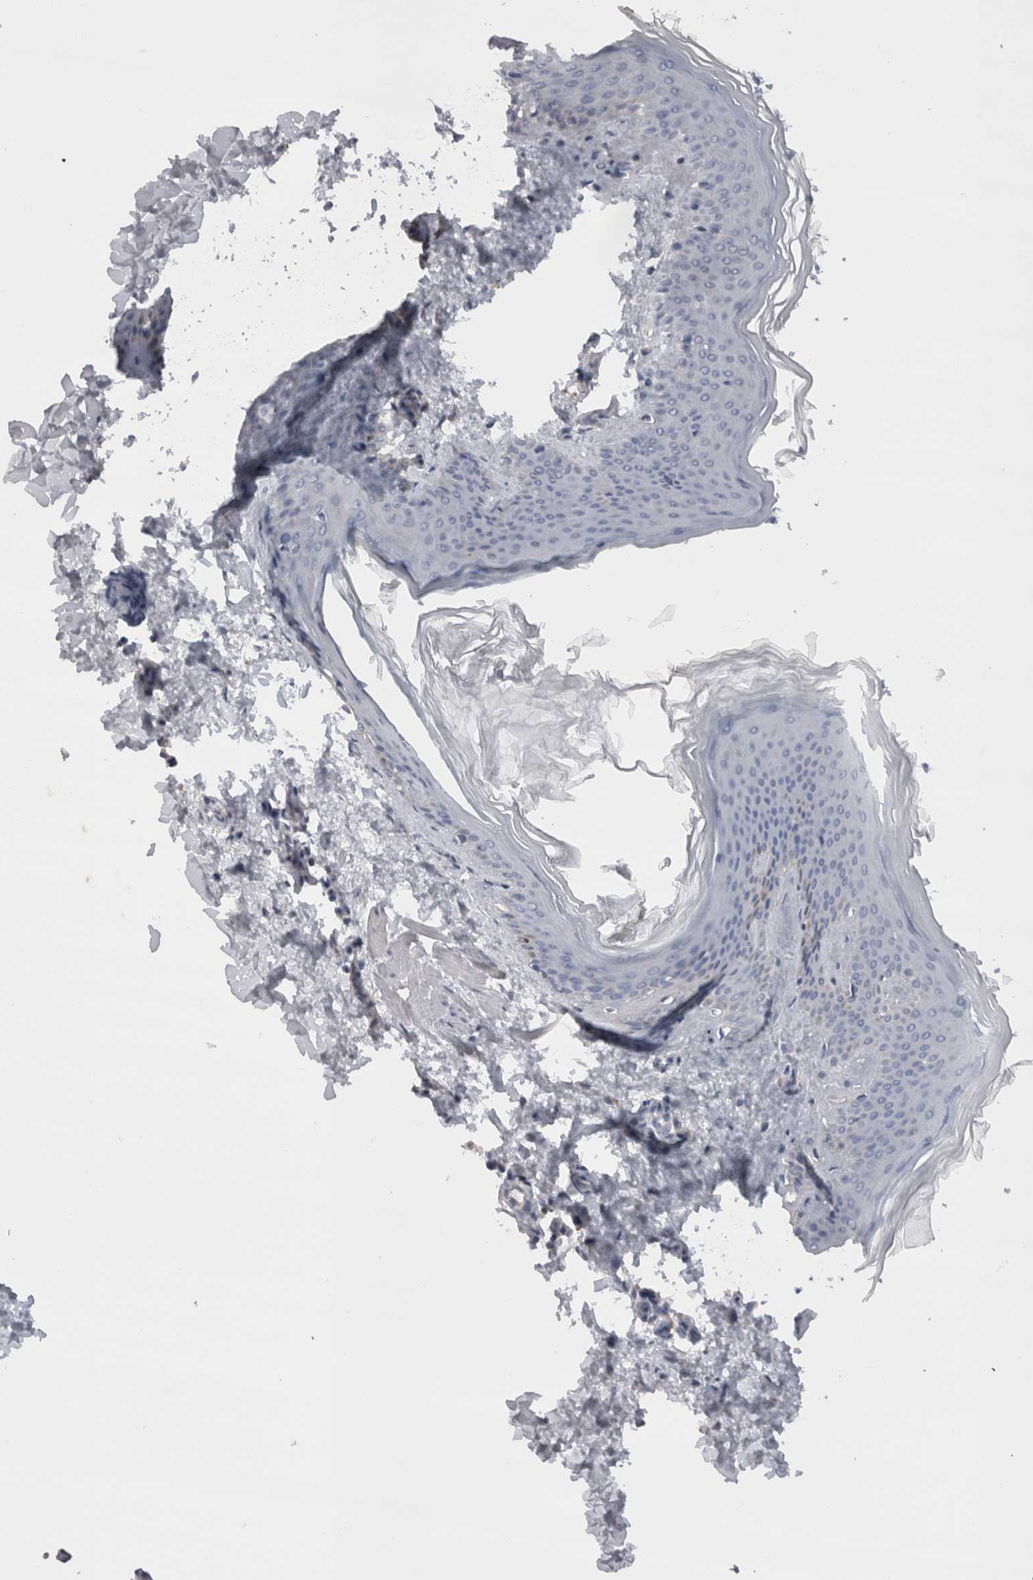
{"staining": {"intensity": "negative", "quantity": "none", "location": "none"}, "tissue": "skin", "cell_type": "Fibroblasts", "image_type": "normal", "snomed": [{"axis": "morphology", "description": "Normal tissue, NOS"}, {"axis": "topography", "description": "Skin"}], "caption": "Immunohistochemical staining of benign human skin reveals no significant expression in fibroblasts. (DAB immunohistochemistry visualized using brightfield microscopy, high magnification).", "gene": "DHRS4", "patient": {"sex": "female", "age": 27}}